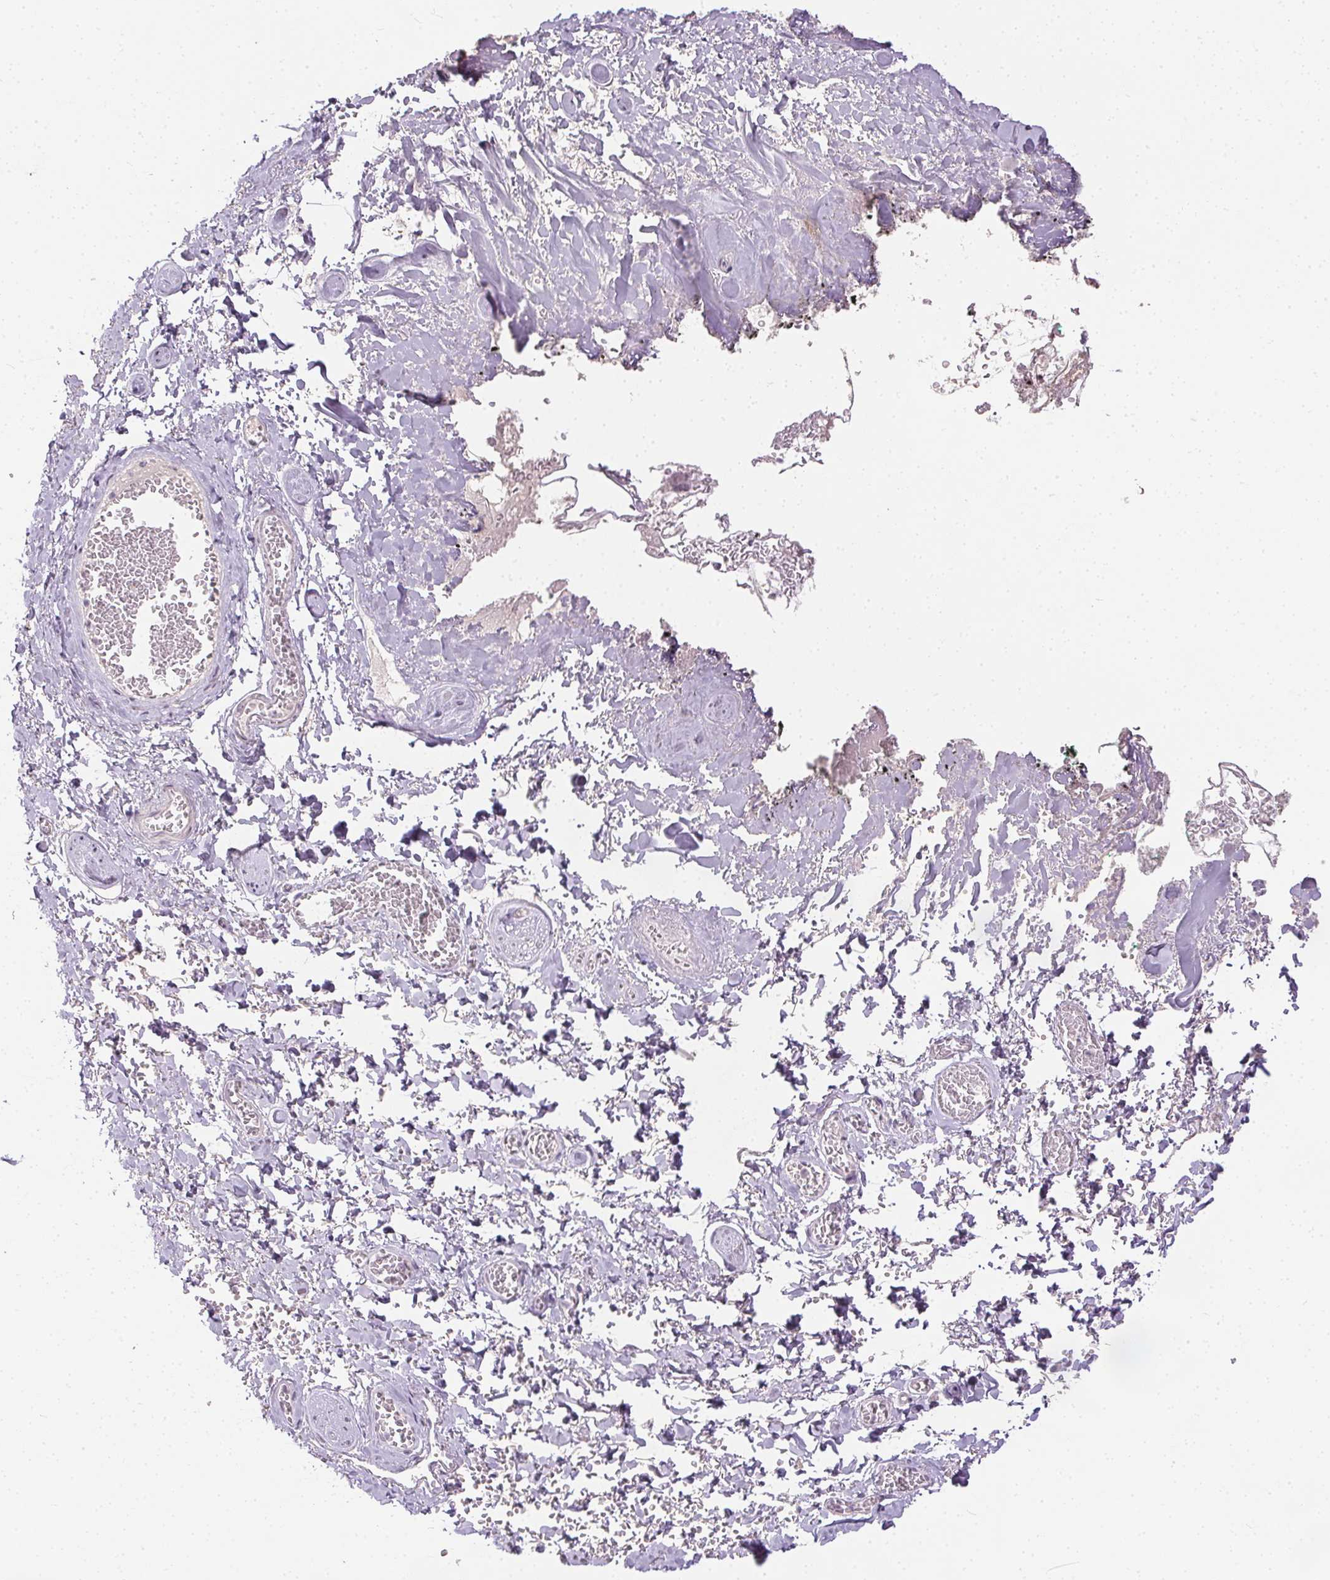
{"staining": {"intensity": "negative", "quantity": "none", "location": "none"}, "tissue": "adipose tissue", "cell_type": "Adipocytes", "image_type": "normal", "snomed": [{"axis": "morphology", "description": "Normal tissue, NOS"}, {"axis": "topography", "description": "Vulva"}, {"axis": "topography", "description": "Peripheral nerve tissue"}], "caption": "A high-resolution image shows immunohistochemistry staining of normal adipose tissue, which exhibits no significant staining in adipocytes. (Brightfield microscopy of DAB immunohistochemistry (IHC) at high magnification).", "gene": "ANLN", "patient": {"sex": "female", "age": 66}}